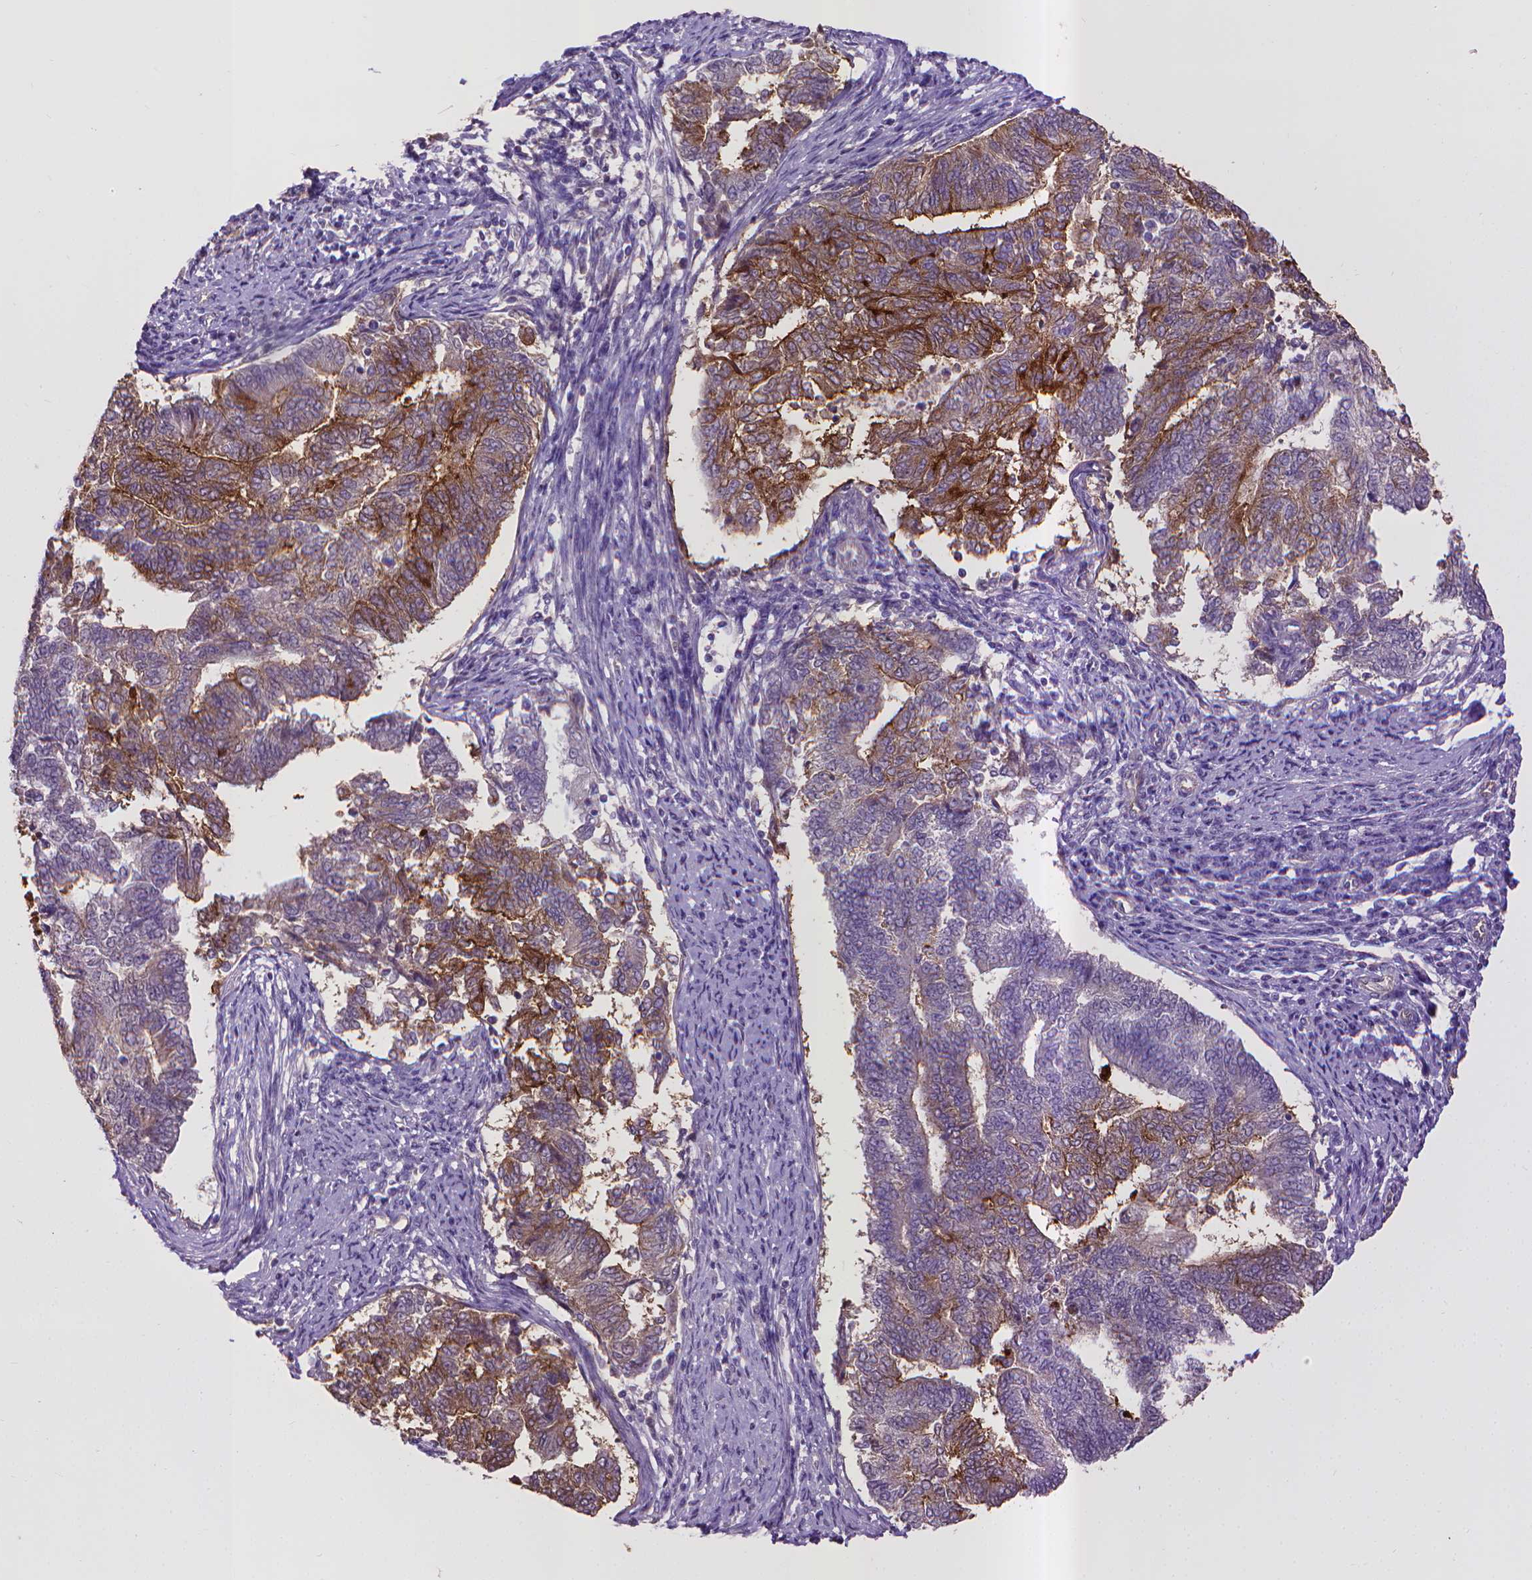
{"staining": {"intensity": "strong", "quantity": "<25%", "location": "cytoplasmic/membranous"}, "tissue": "endometrial cancer", "cell_type": "Tumor cells", "image_type": "cancer", "snomed": [{"axis": "morphology", "description": "Adenocarcinoma, NOS"}, {"axis": "topography", "description": "Endometrium"}], "caption": "The micrograph exhibits immunohistochemical staining of endometrial adenocarcinoma. There is strong cytoplasmic/membranous expression is appreciated in about <25% of tumor cells. (Brightfield microscopy of DAB IHC at high magnification).", "gene": "CPM", "patient": {"sex": "female", "age": 65}}